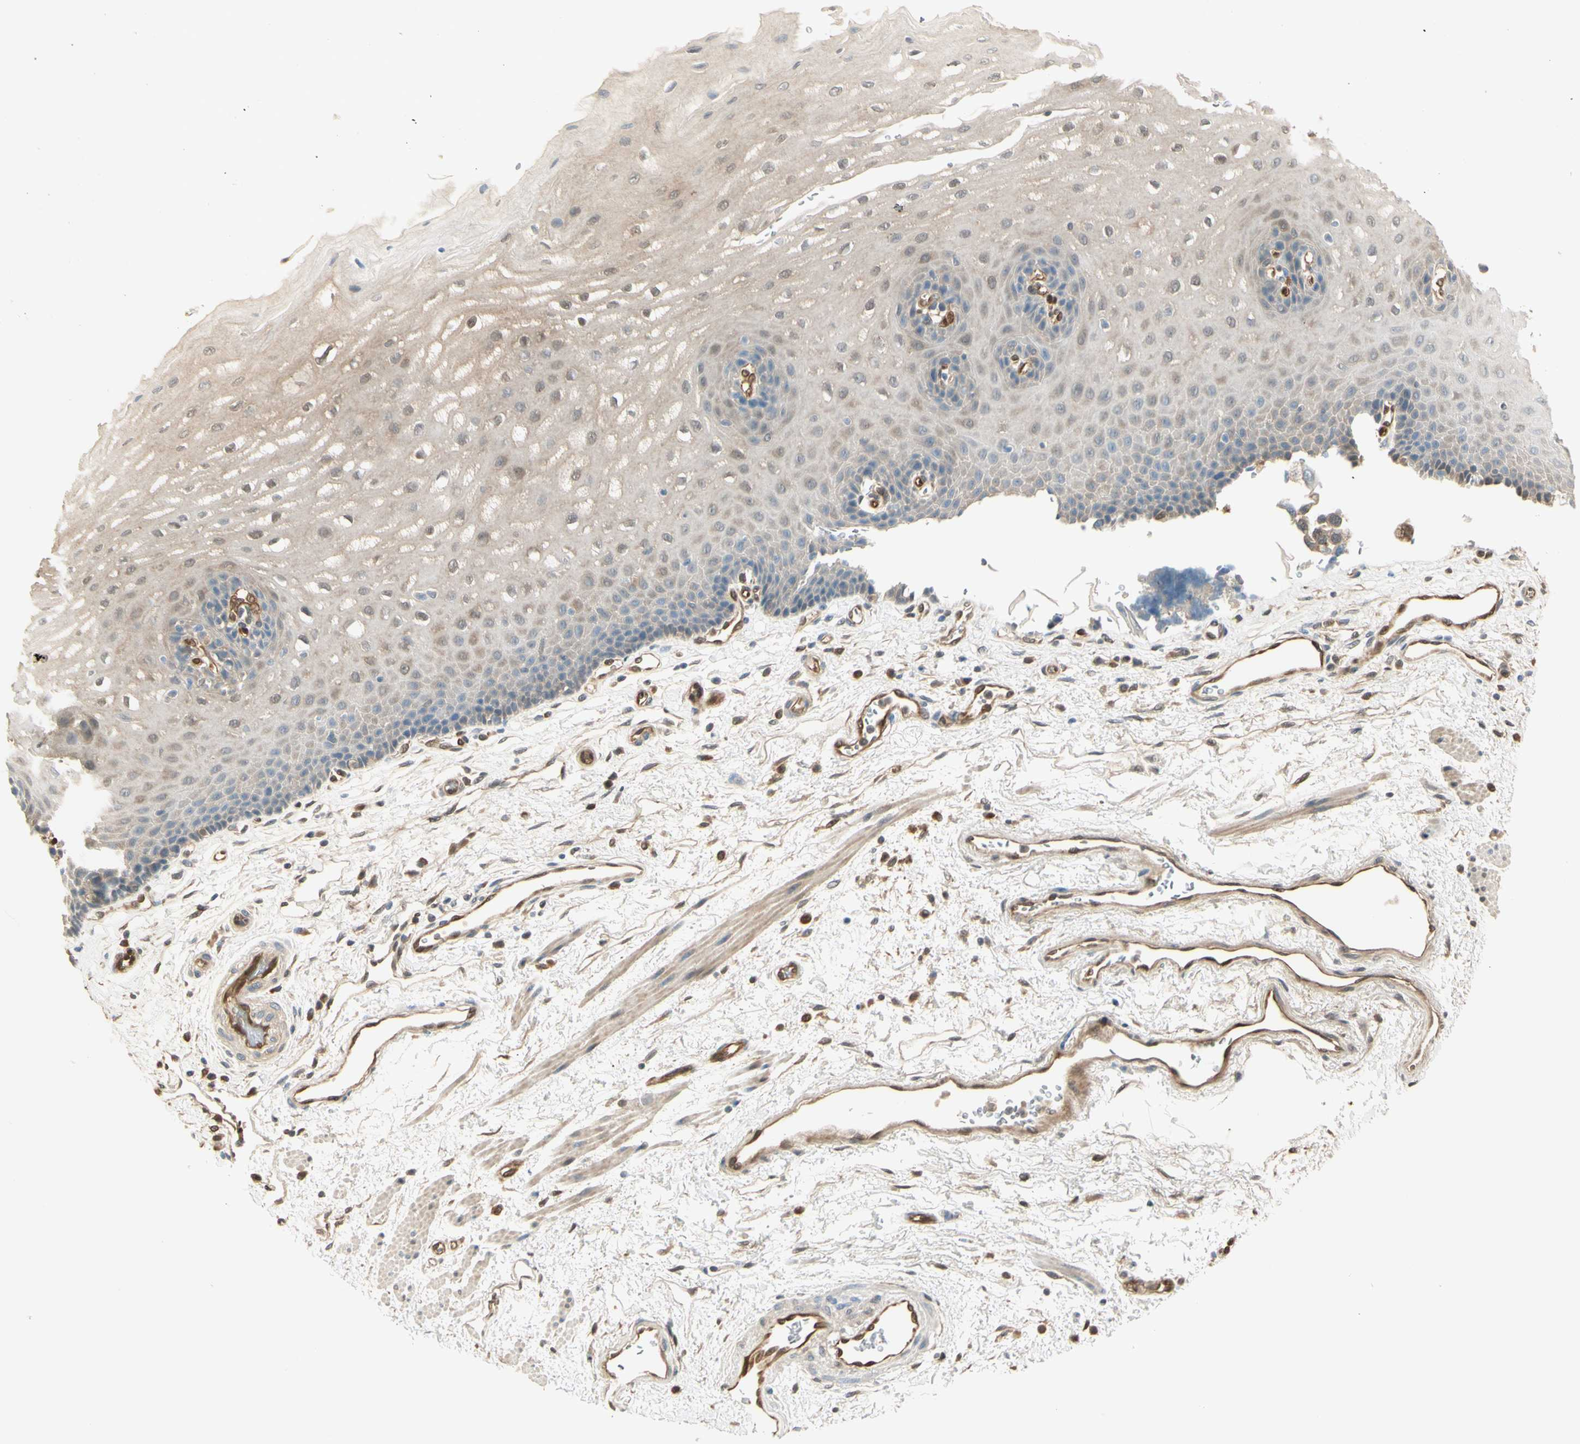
{"staining": {"intensity": "weak", "quantity": ">75%", "location": "cytoplasmic/membranous"}, "tissue": "esophagus", "cell_type": "Squamous epithelial cells", "image_type": "normal", "snomed": [{"axis": "morphology", "description": "Normal tissue, NOS"}, {"axis": "topography", "description": "Esophagus"}], "caption": "This is an image of immunohistochemistry (IHC) staining of normal esophagus, which shows weak expression in the cytoplasmic/membranous of squamous epithelial cells.", "gene": "SERPINB6", "patient": {"sex": "male", "age": 54}}